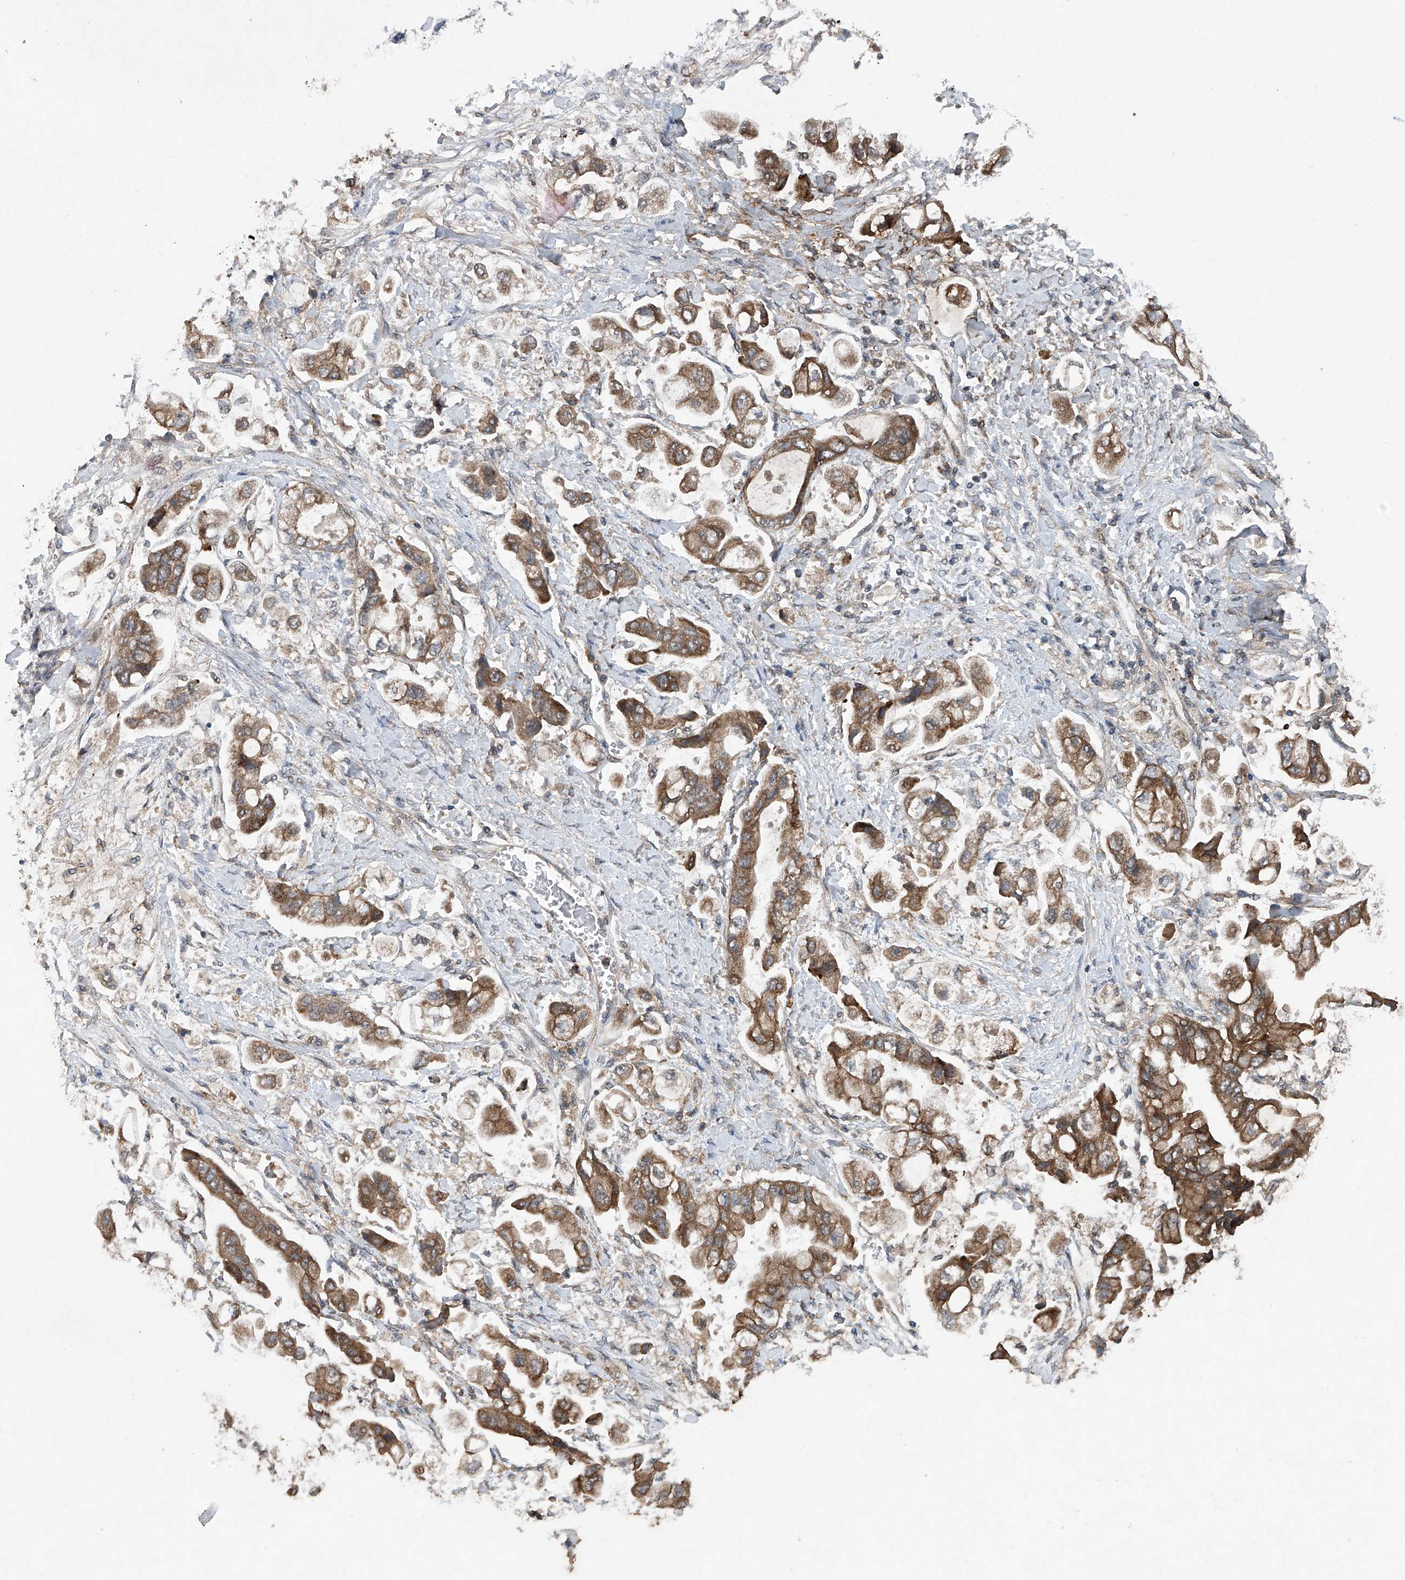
{"staining": {"intensity": "moderate", "quantity": ">75%", "location": "cytoplasmic/membranous"}, "tissue": "stomach cancer", "cell_type": "Tumor cells", "image_type": "cancer", "snomed": [{"axis": "morphology", "description": "Adenocarcinoma, NOS"}, {"axis": "topography", "description": "Stomach"}], "caption": "A medium amount of moderate cytoplasmic/membranous positivity is present in approximately >75% of tumor cells in stomach cancer (adenocarcinoma) tissue. Using DAB (3,3'-diaminobenzidine) (brown) and hematoxylin (blue) stains, captured at high magnification using brightfield microscopy.", "gene": "SUMF2", "patient": {"sex": "male", "age": 62}}